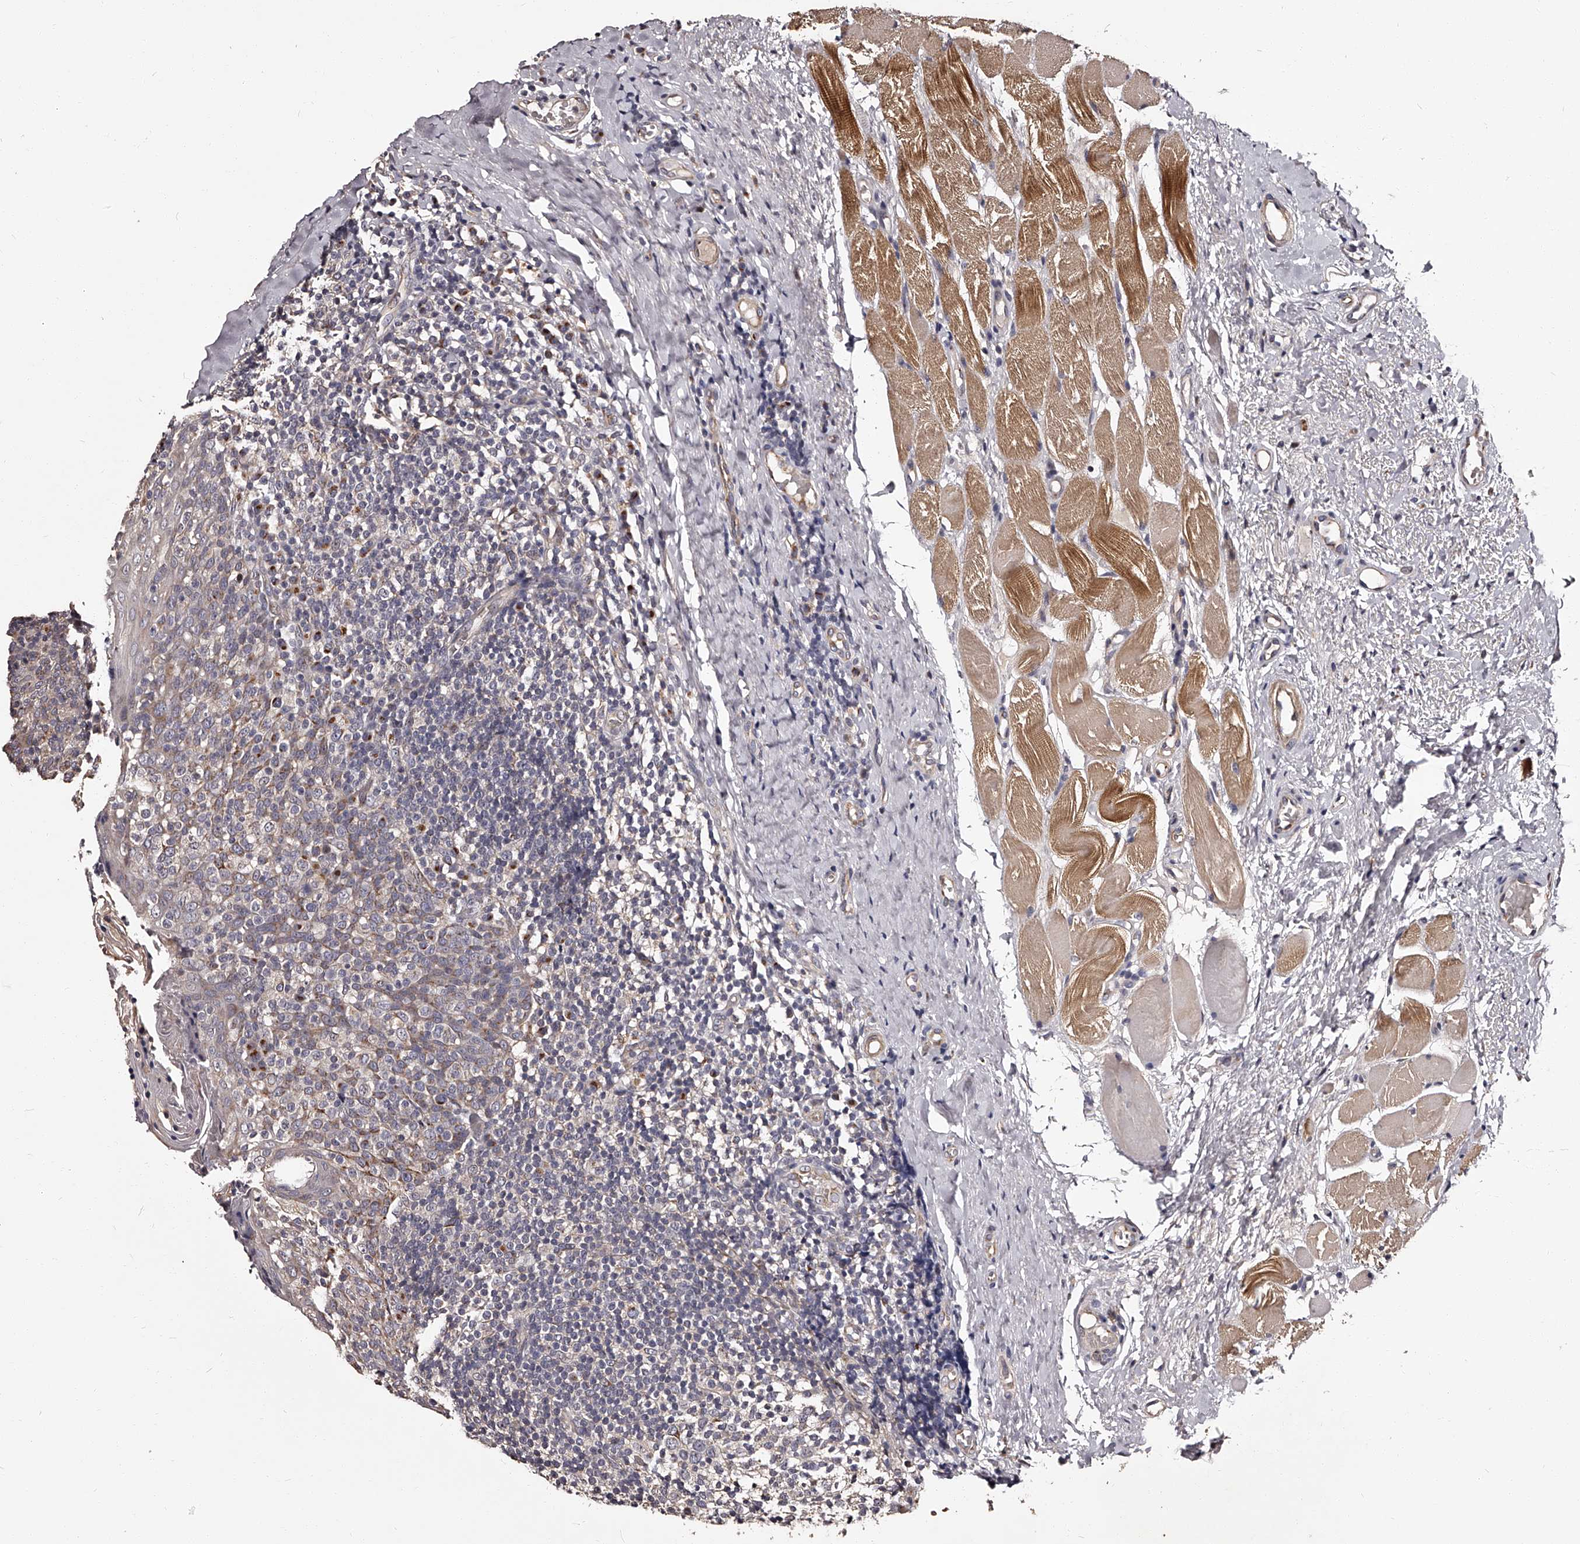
{"staining": {"intensity": "negative", "quantity": "none", "location": "none"}, "tissue": "tonsil", "cell_type": "Germinal center cells", "image_type": "normal", "snomed": [{"axis": "morphology", "description": "Normal tissue, NOS"}, {"axis": "topography", "description": "Tonsil"}], "caption": "This is an immunohistochemistry (IHC) histopathology image of unremarkable human tonsil. There is no expression in germinal center cells.", "gene": "RSC1A1", "patient": {"sex": "female", "age": 19}}